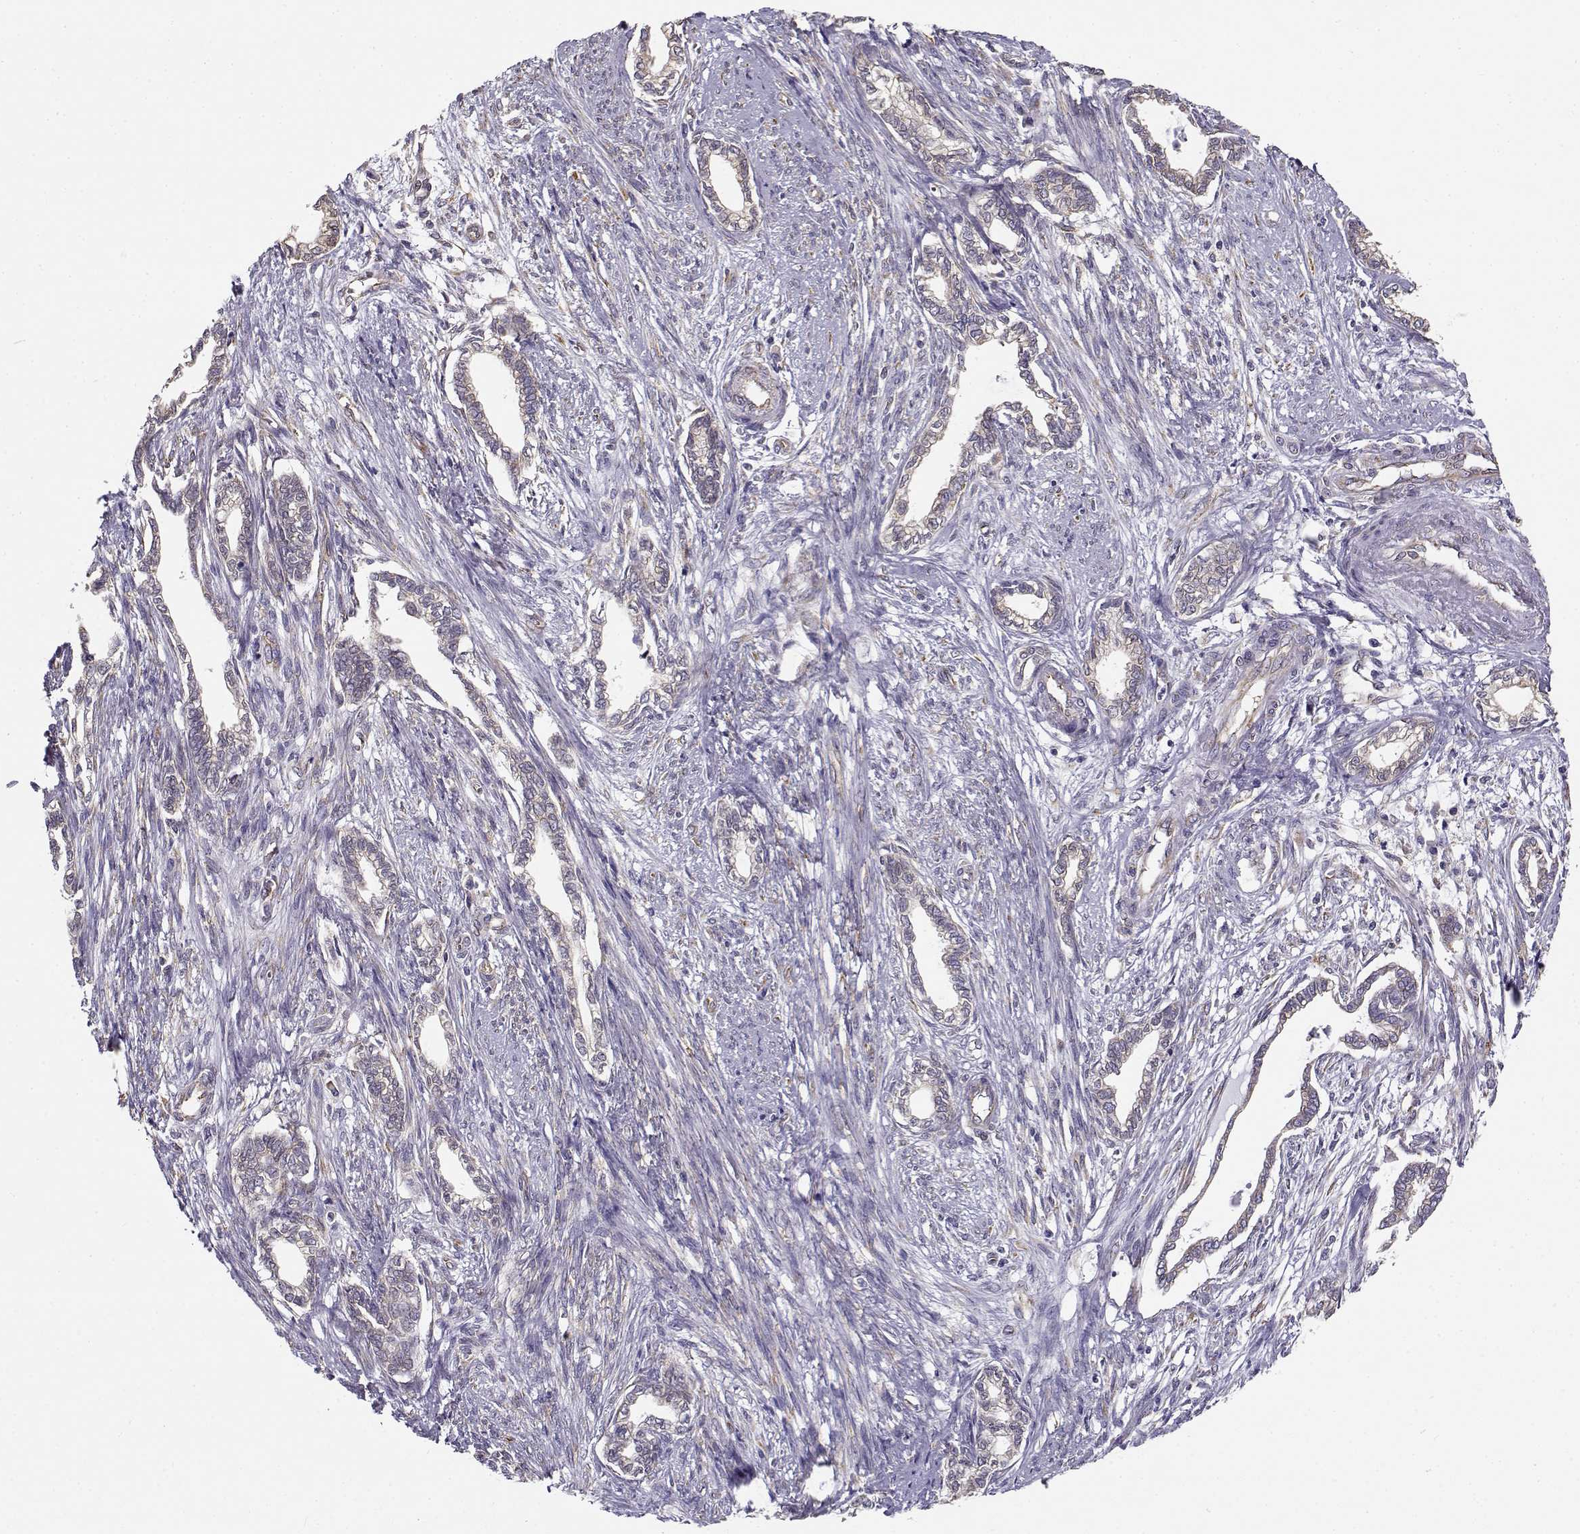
{"staining": {"intensity": "weak", "quantity": "<25%", "location": "cytoplasmic/membranous"}, "tissue": "cervical cancer", "cell_type": "Tumor cells", "image_type": "cancer", "snomed": [{"axis": "morphology", "description": "Adenocarcinoma, NOS"}, {"axis": "topography", "description": "Cervix"}], "caption": "Tumor cells are negative for brown protein staining in cervical cancer (adenocarcinoma).", "gene": "BEND6", "patient": {"sex": "female", "age": 62}}